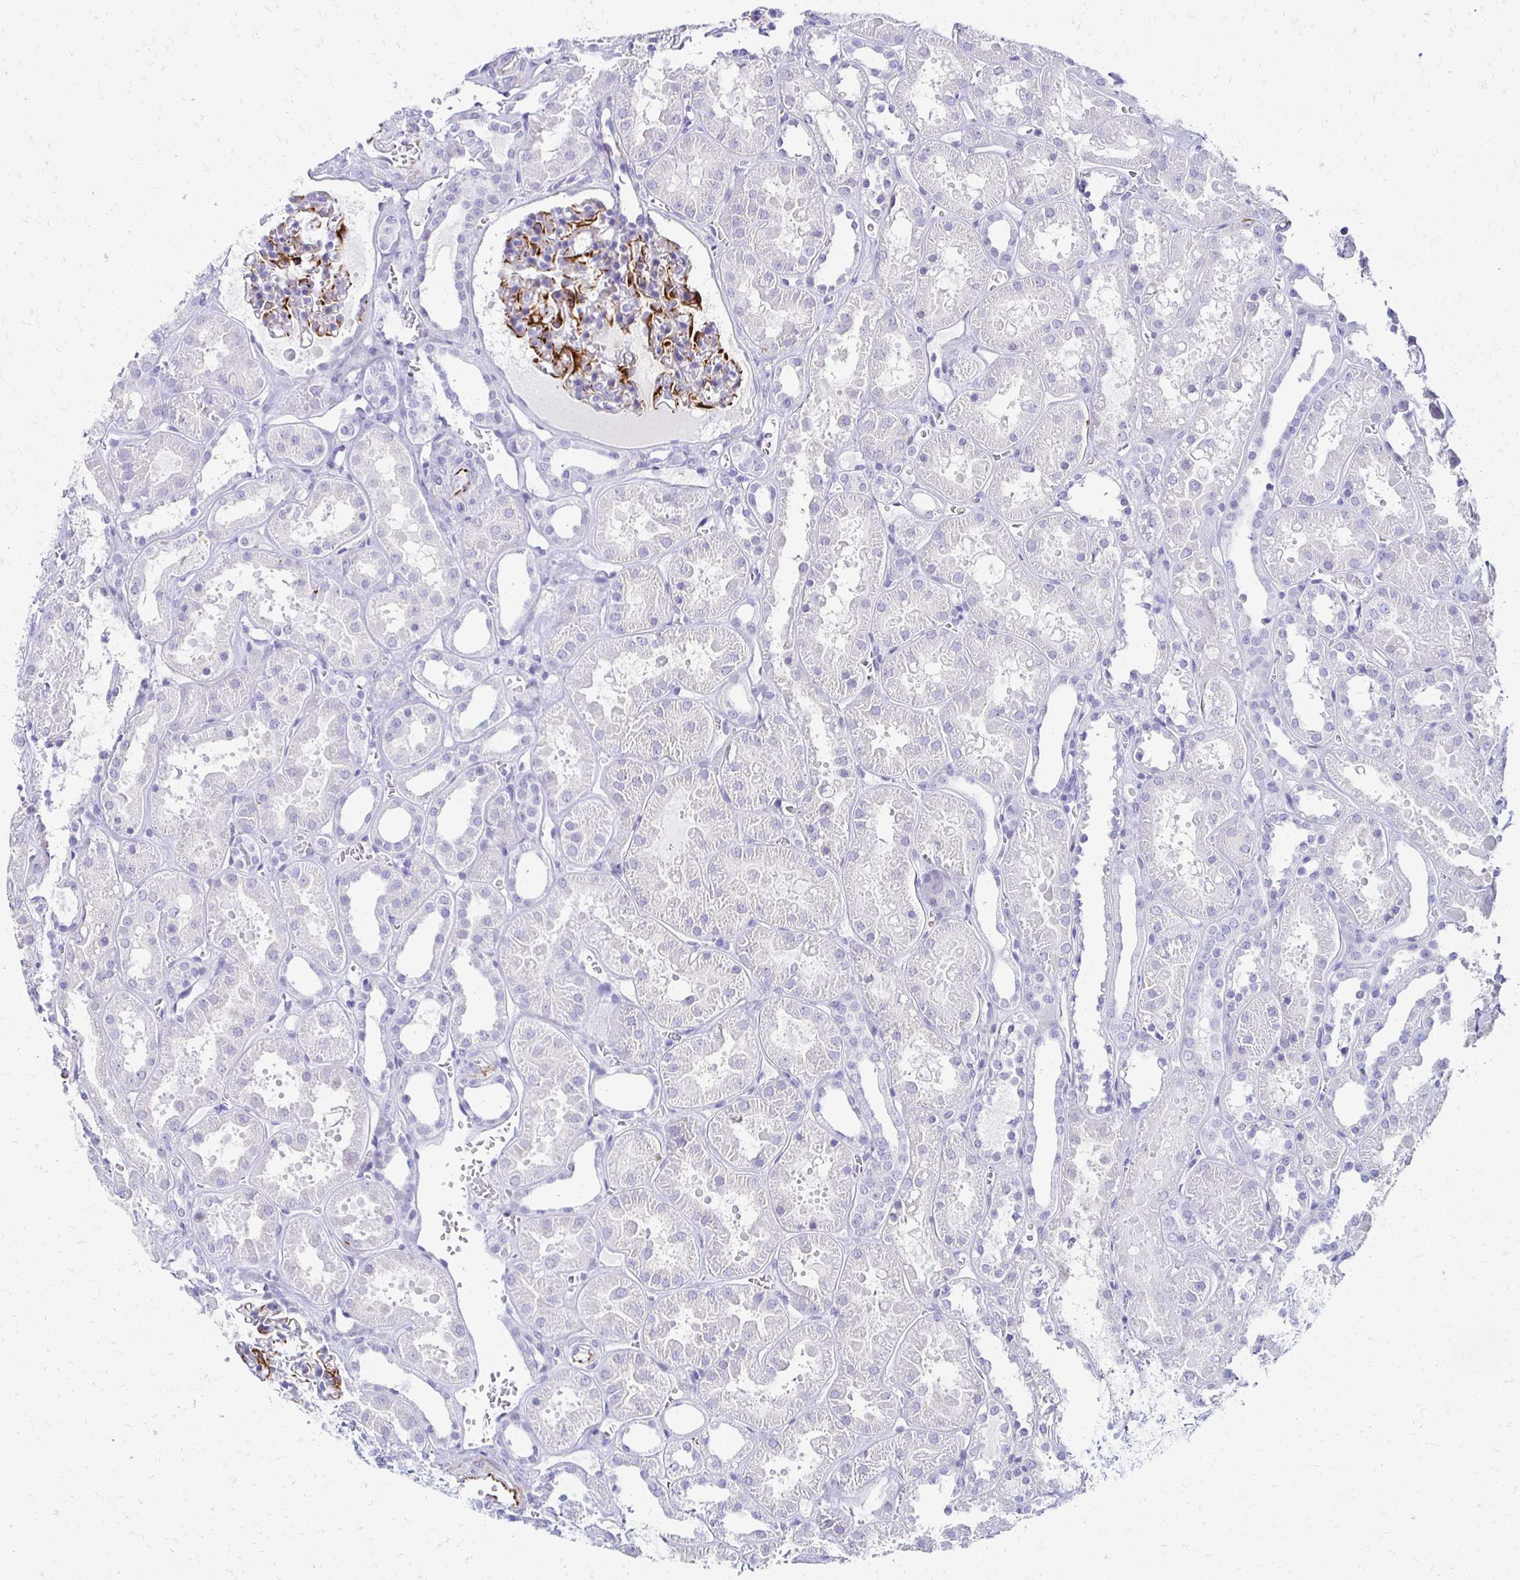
{"staining": {"intensity": "strong", "quantity": "<25%", "location": "cytoplasmic/membranous"}, "tissue": "kidney", "cell_type": "Cells in glomeruli", "image_type": "normal", "snomed": [{"axis": "morphology", "description": "Normal tissue, NOS"}, {"axis": "topography", "description": "Kidney"}], "caption": "A micrograph showing strong cytoplasmic/membranous expression in approximately <25% of cells in glomeruli in unremarkable kidney, as visualized by brown immunohistochemical staining.", "gene": "TMEM54", "patient": {"sex": "female", "age": 41}}